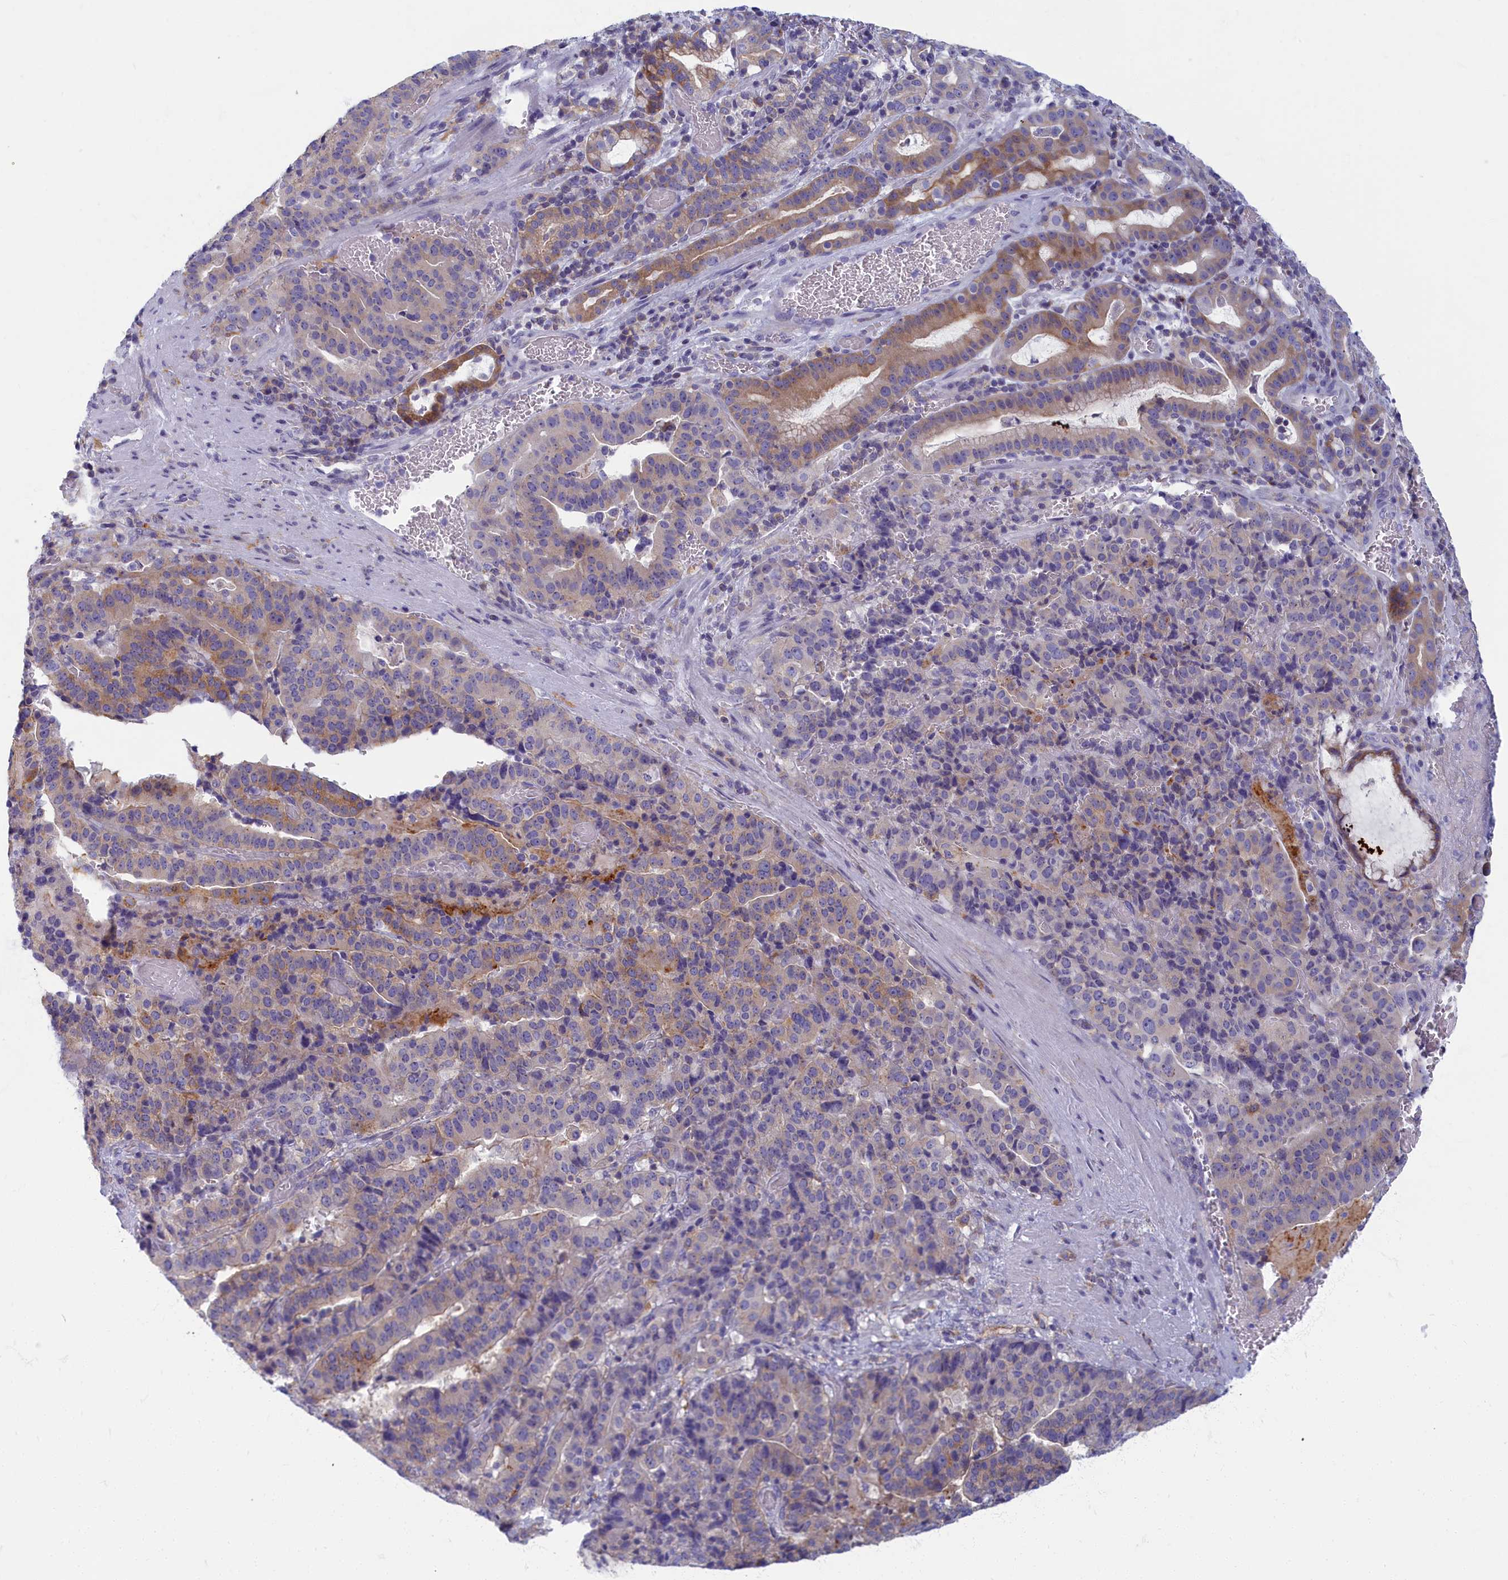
{"staining": {"intensity": "weak", "quantity": "25%-75%", "location": "cytoplasmic/membranous"}, "tissue": "stomach cancer", "cell_type": "Tumor cells", "image_type": "cancer", "snomed": [{"axis": "morphology", "description": "Adenocarcinoma, NOS"}, {"axis": "topography", "description": "Stomach"}], "caption": "An immunohistochemistry (IHC) histopathology image of tumor tissue is shown. Protein staining in brown labels weak cytoplasmic/membranous positivity in adenocarcinoma (stomach) within tumor cells.", "gene": "NOL10", "patient": {"sex": "male", "age": 48}}